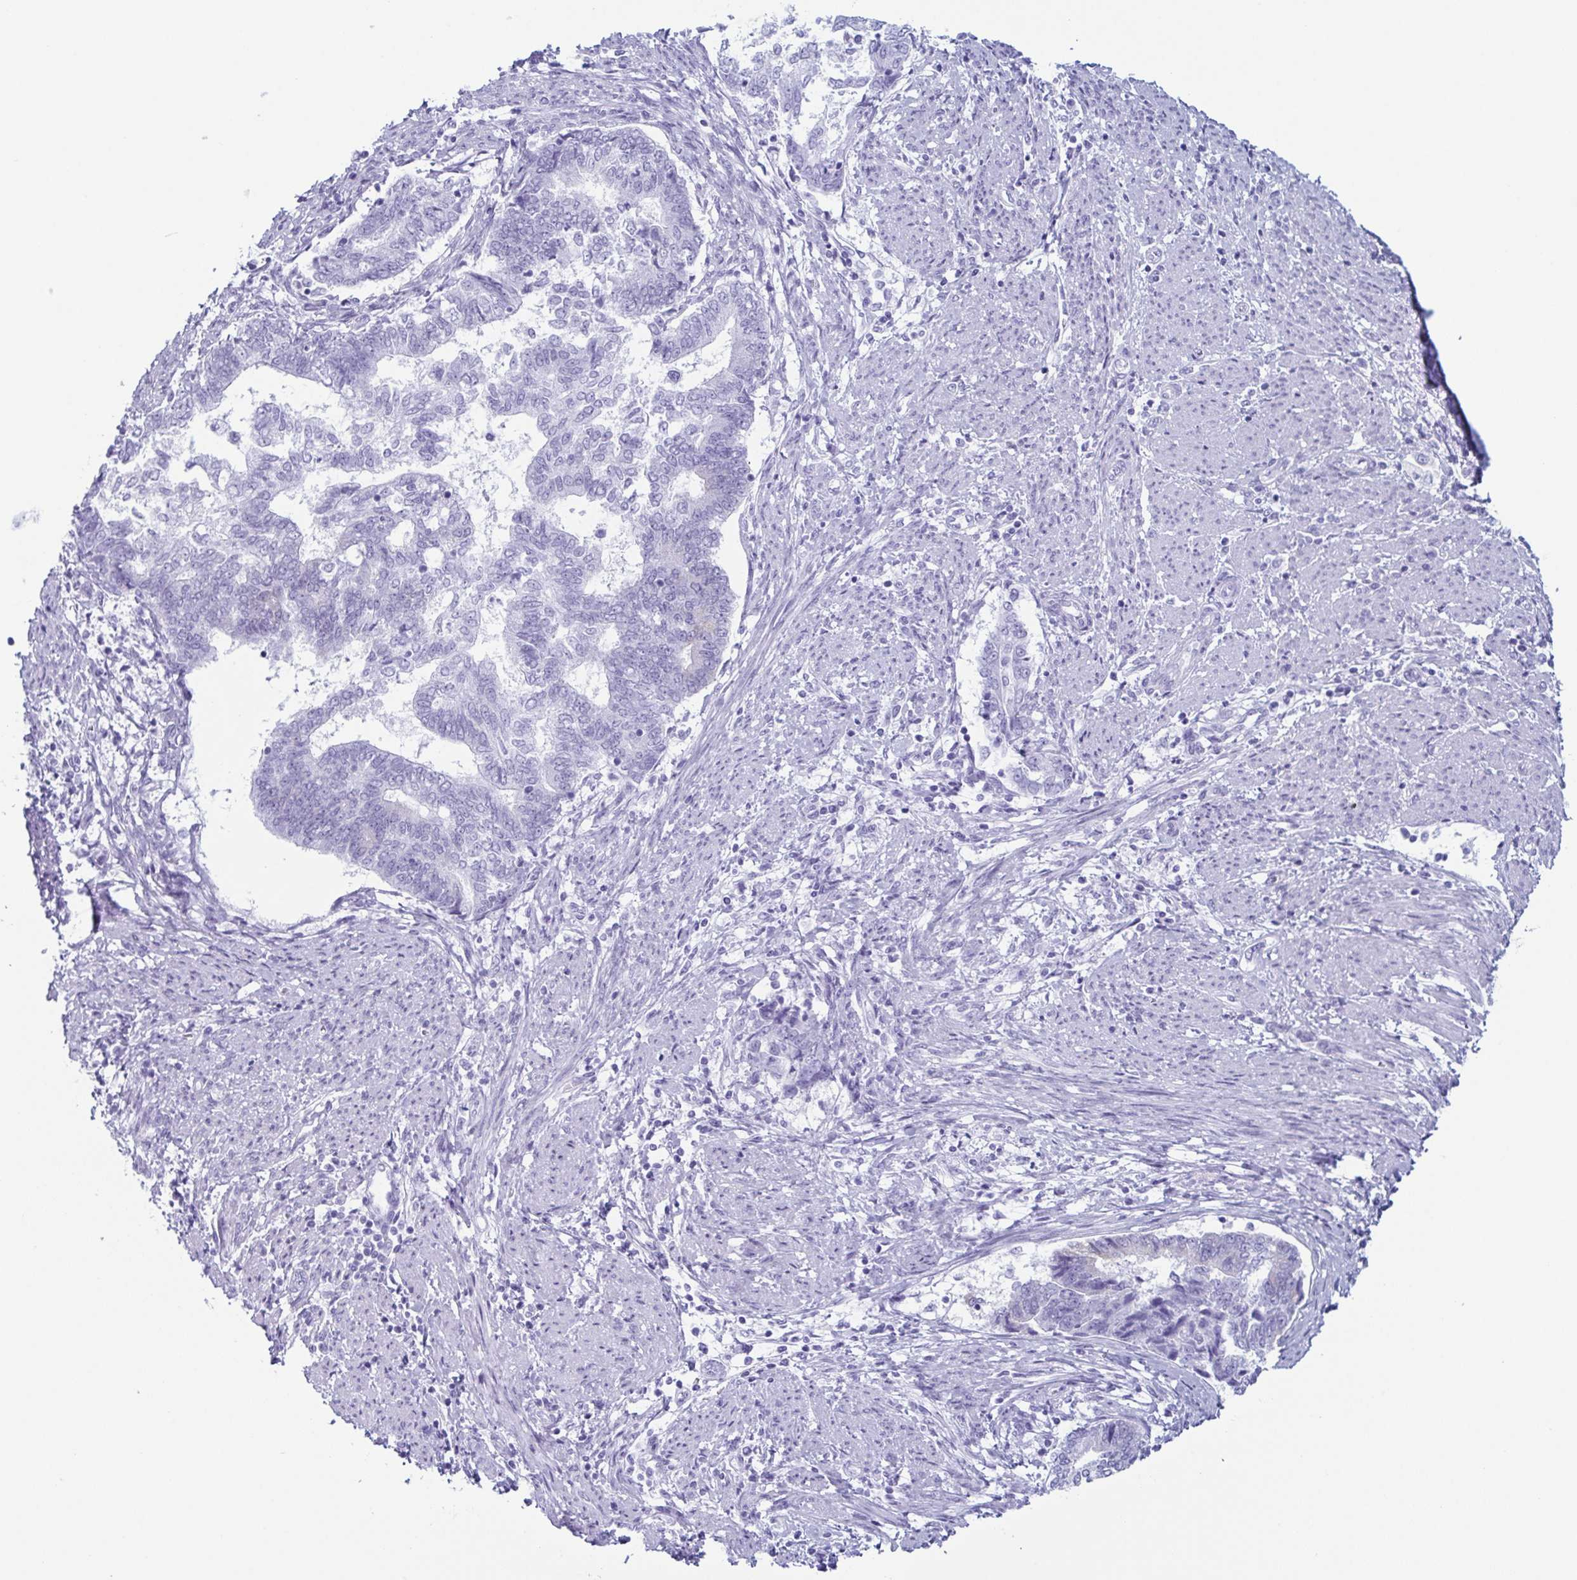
{"staining": {"intensity": "negative", "quantity": "none", "location": "none"}, "tissue": "endometrial cancer", "cell_type": "Tumor cells", "image_type": "cancer", "snomed": [{"axis": "morphology", "description": "Adenocarcinoma, NOS"}, {"axis": "topography", "description": "Endometrium"}], "caption": "Image shows no significant protein staining in tumor cells of endometrial cancer (adenocarcinoma).", "gene": "ENKUR", "patient": {"sex": "female", "age": 65}}